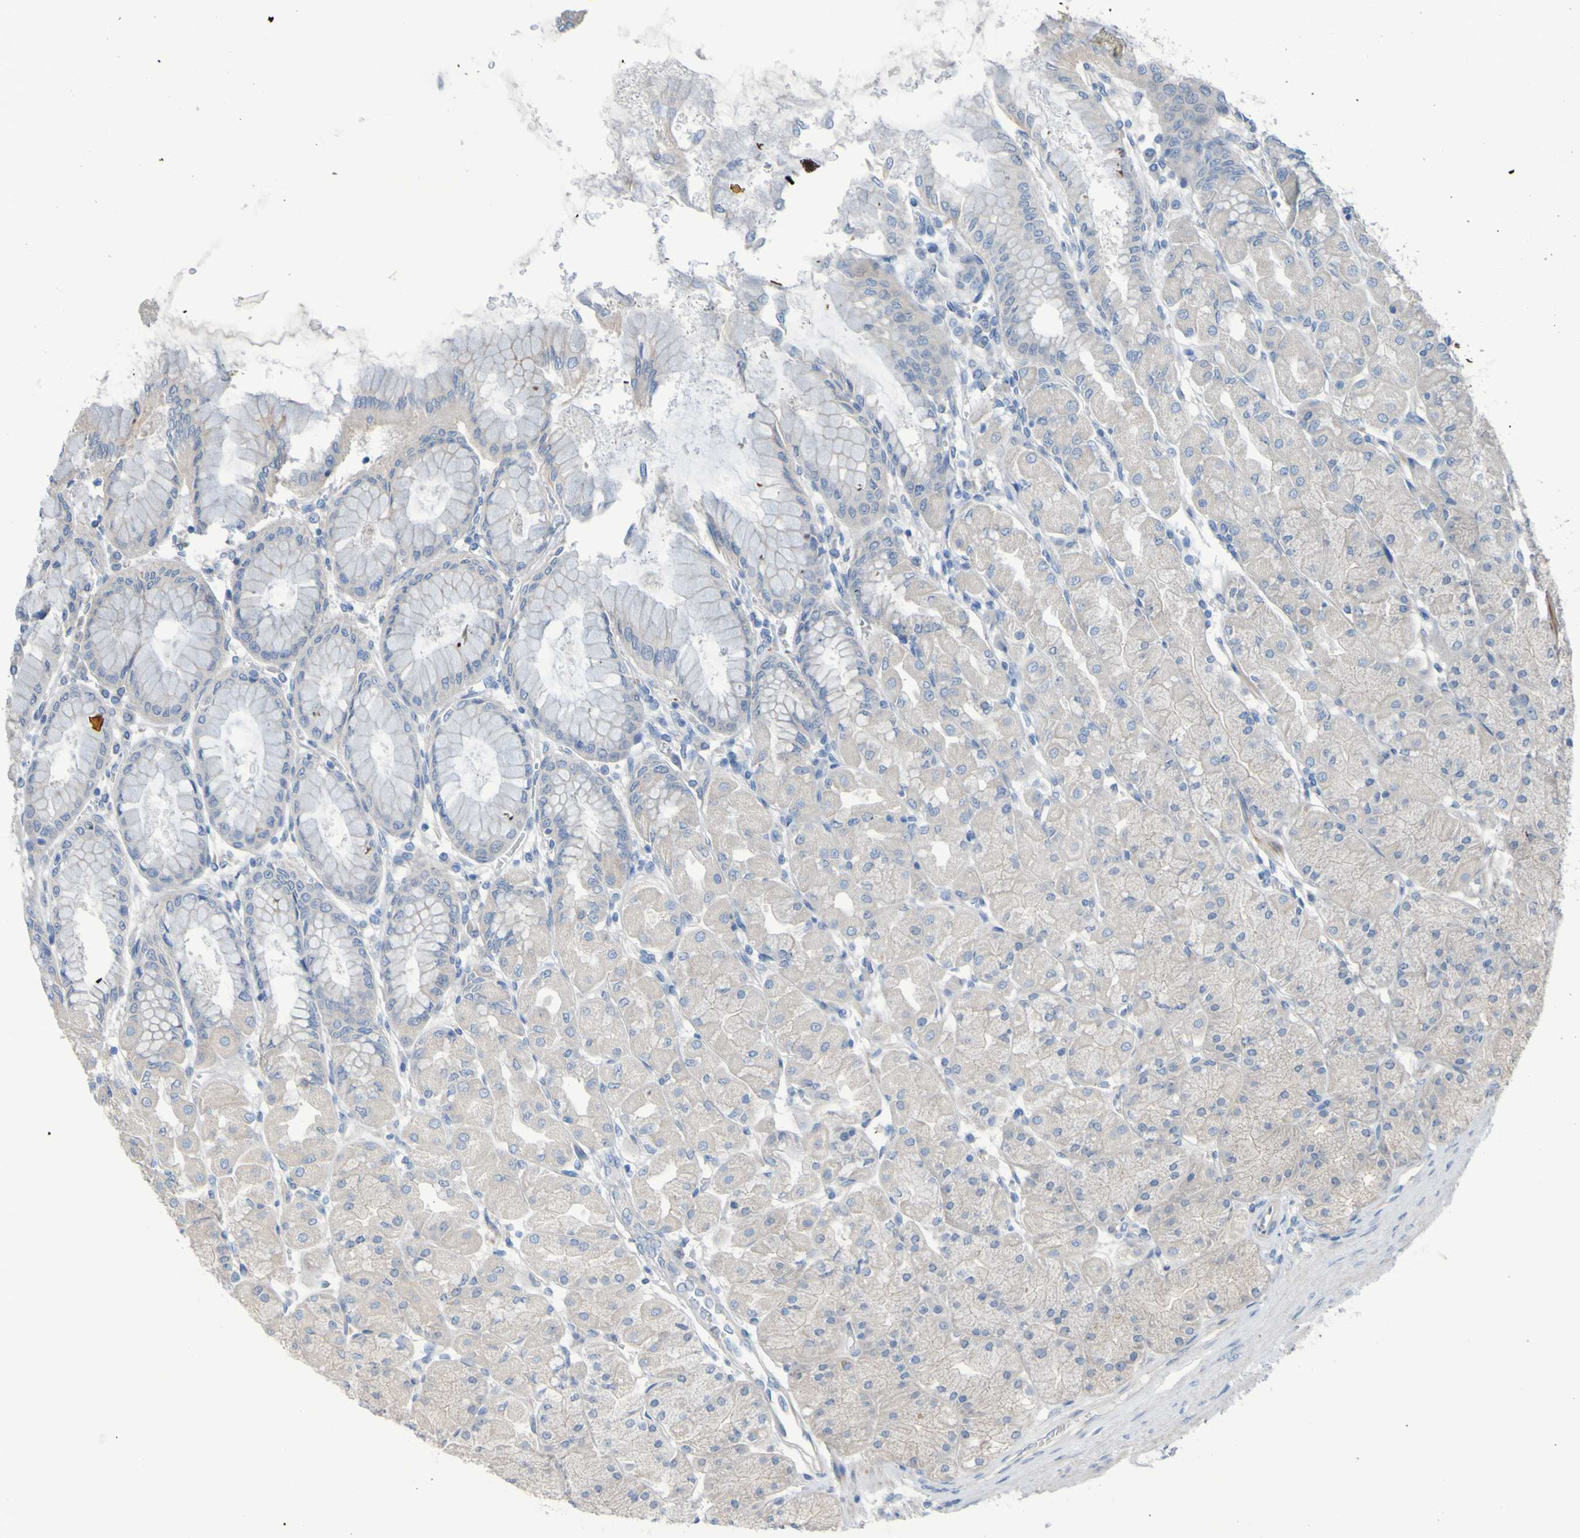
{"staining": {"intensity": "negative", "quantity": "none", "location": "none"}, "tissue": "stomach", "cell_type": "Glandular cells", "image_type": "normal", "snomed": [{"axis": "morphology", "description": "Normal tissue, NOS"}, {"axis": "topography", "description": "Stomach, upper"}], "caption": "Photomicrograph shows no significant protein positivity in glandular cells of benign stomach. Nuclei are stained in blue.", "gene": "NPRL3", "patient": {"sex": "female", "age": 56}}